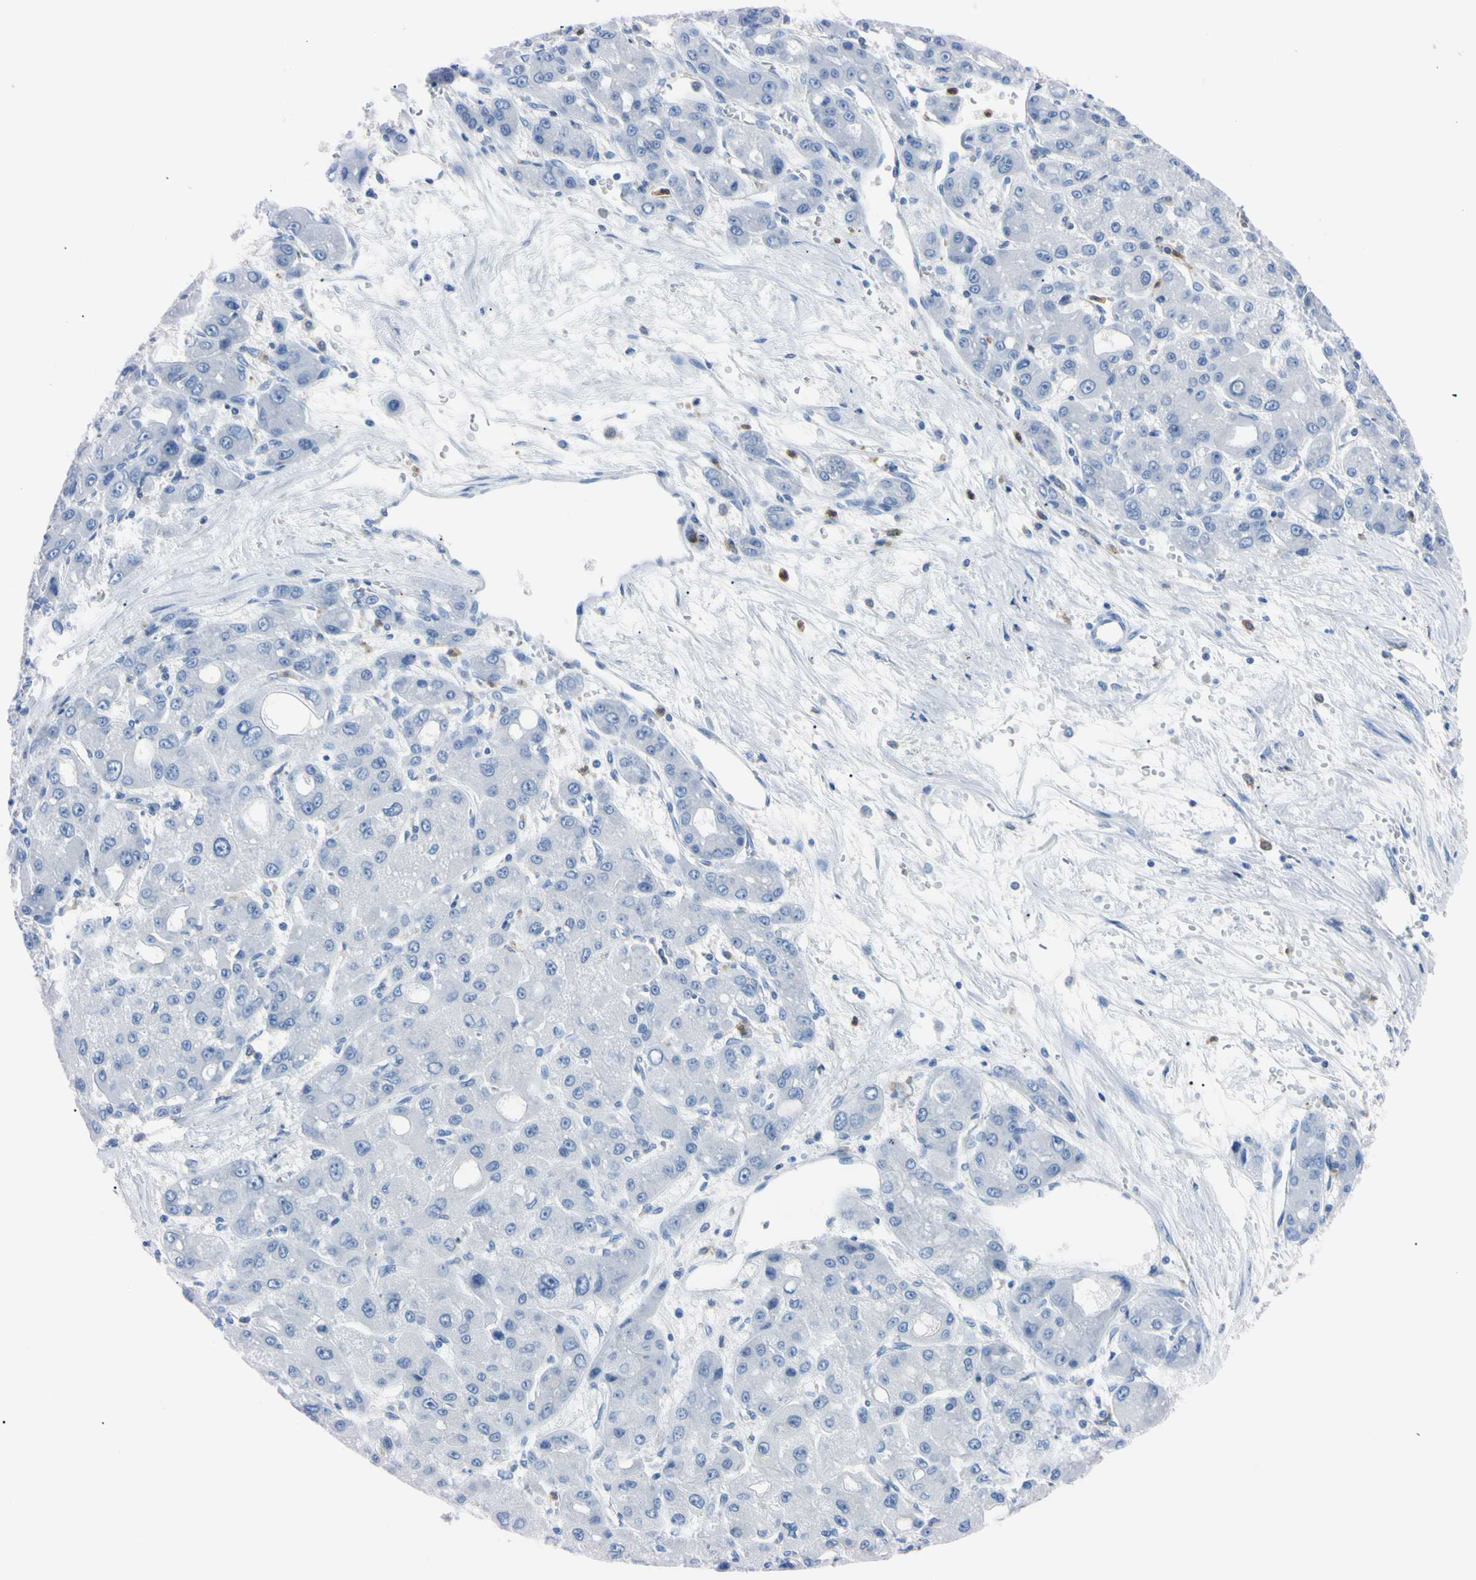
{"staining": {"intensity": "negative", "quantity": "none", "location": "none"}, "tissue": "liver cancer", "cell_type": "Tumor cells", "image_type": "cancer", "snomed": [{"axis": "morphology", "description": "Carcinoma, Hepatocellular, NOS"}, {"axis": "topography", "description": "Liver"}], "caption": "This is an immunohistochemistry micrograph of hepatocellular carcinoma (liver). There is no positivity in tumor cells.", "gene": "NCF4", "patient": {"sex": "male", "age": 55}}